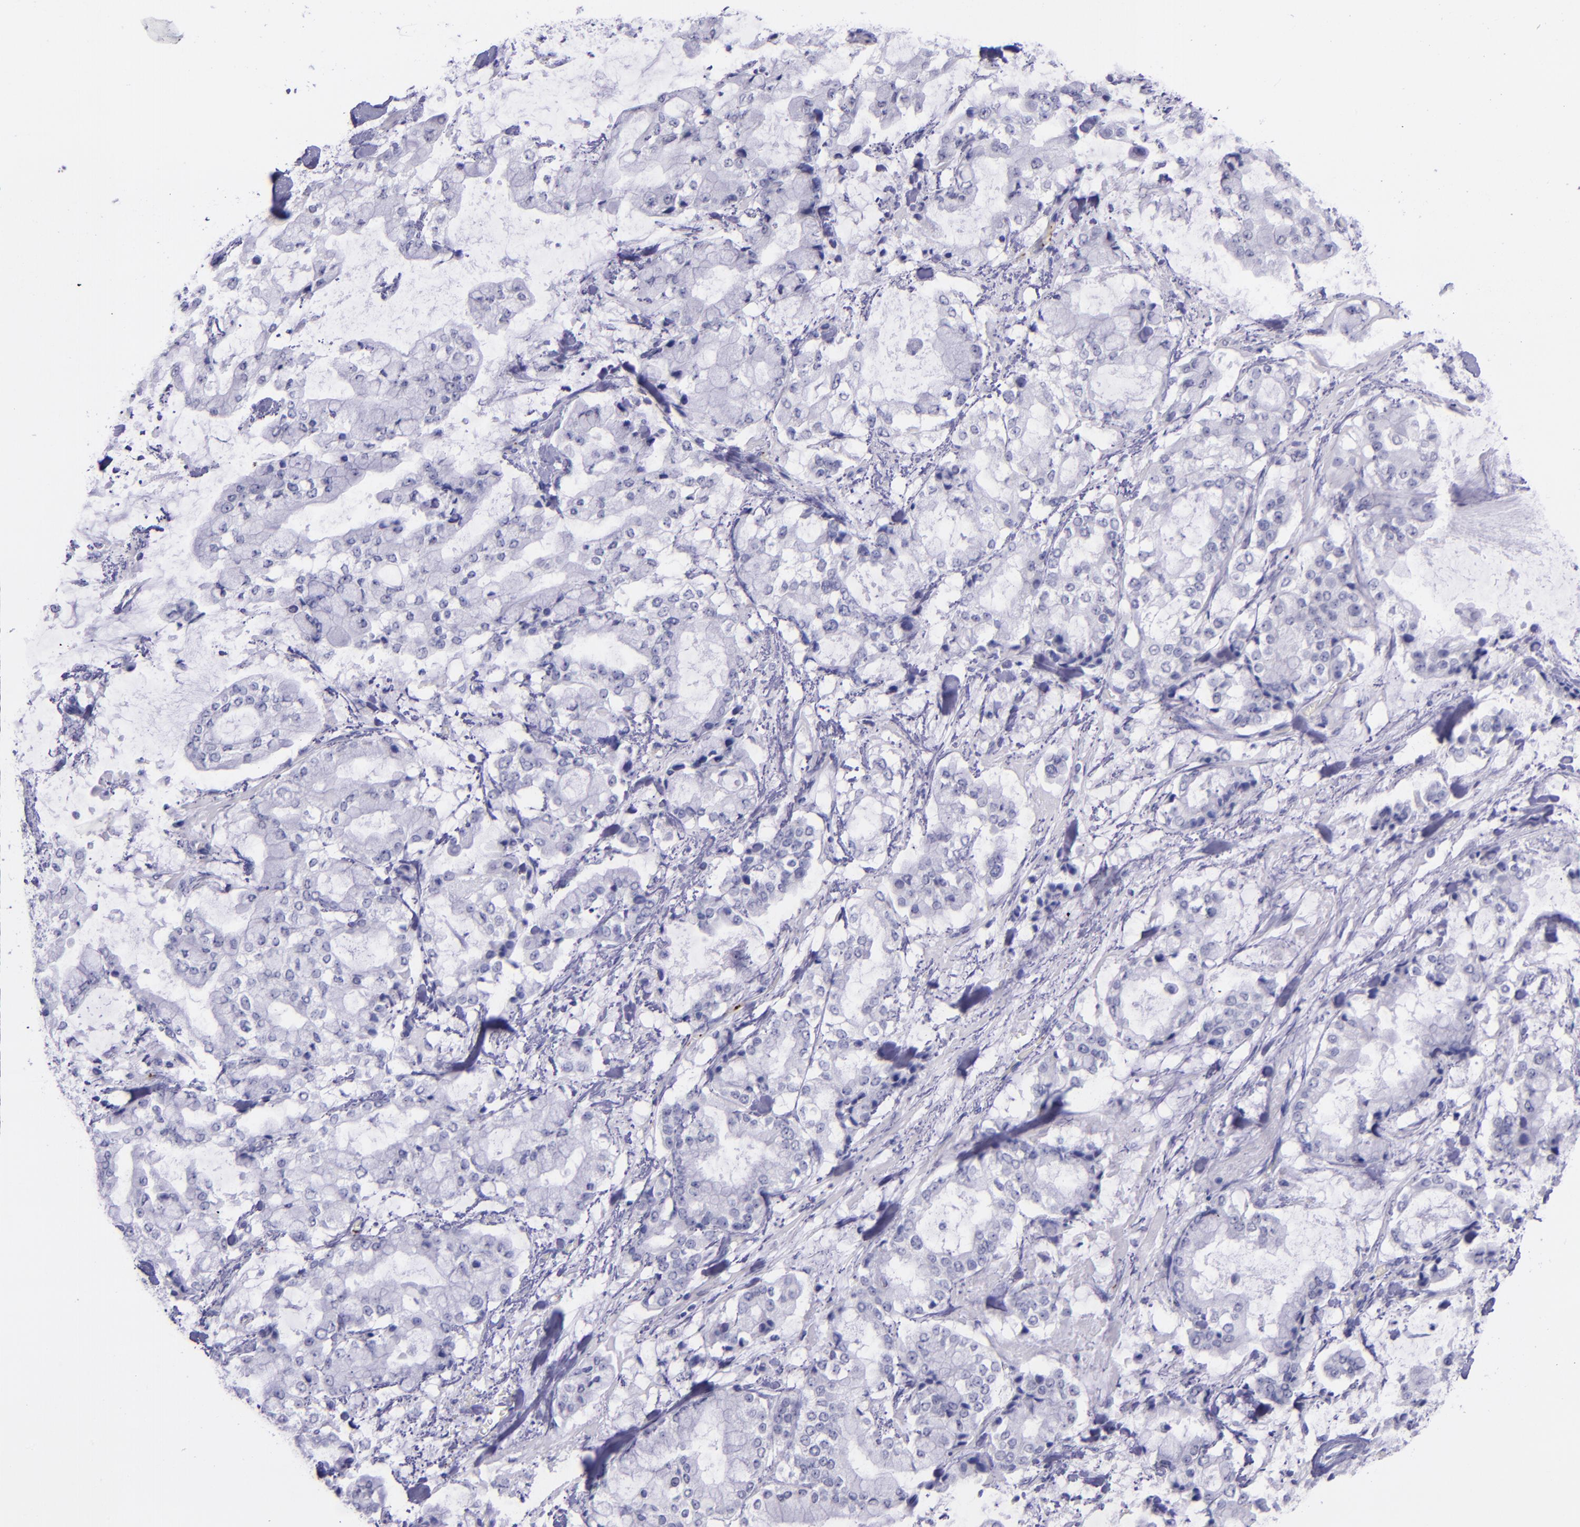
{"staining": {"intensity": "negative", "quantity": "none", "location": "none"}, "tissue": "stomach cancer", "cell_type": "Tumor cells", "image_type": "cancer", "snomed": [{"axis": "morphology", "description": "Normal tissue, NOS"}, {"axis": "morphology", "description": "Adenocarcinoma, NOS"}, {"axis": "topography", "description": "Stomach, upper"}, {"axis": "topography", "description": "Stomach"}], "caption": "Immunohistochemistry of human stomach cancer (adenocarcinoma) exhibits no expression in tumor cells.", "gene": "SELE", "patient": {"sex": "male", "age": 76}}